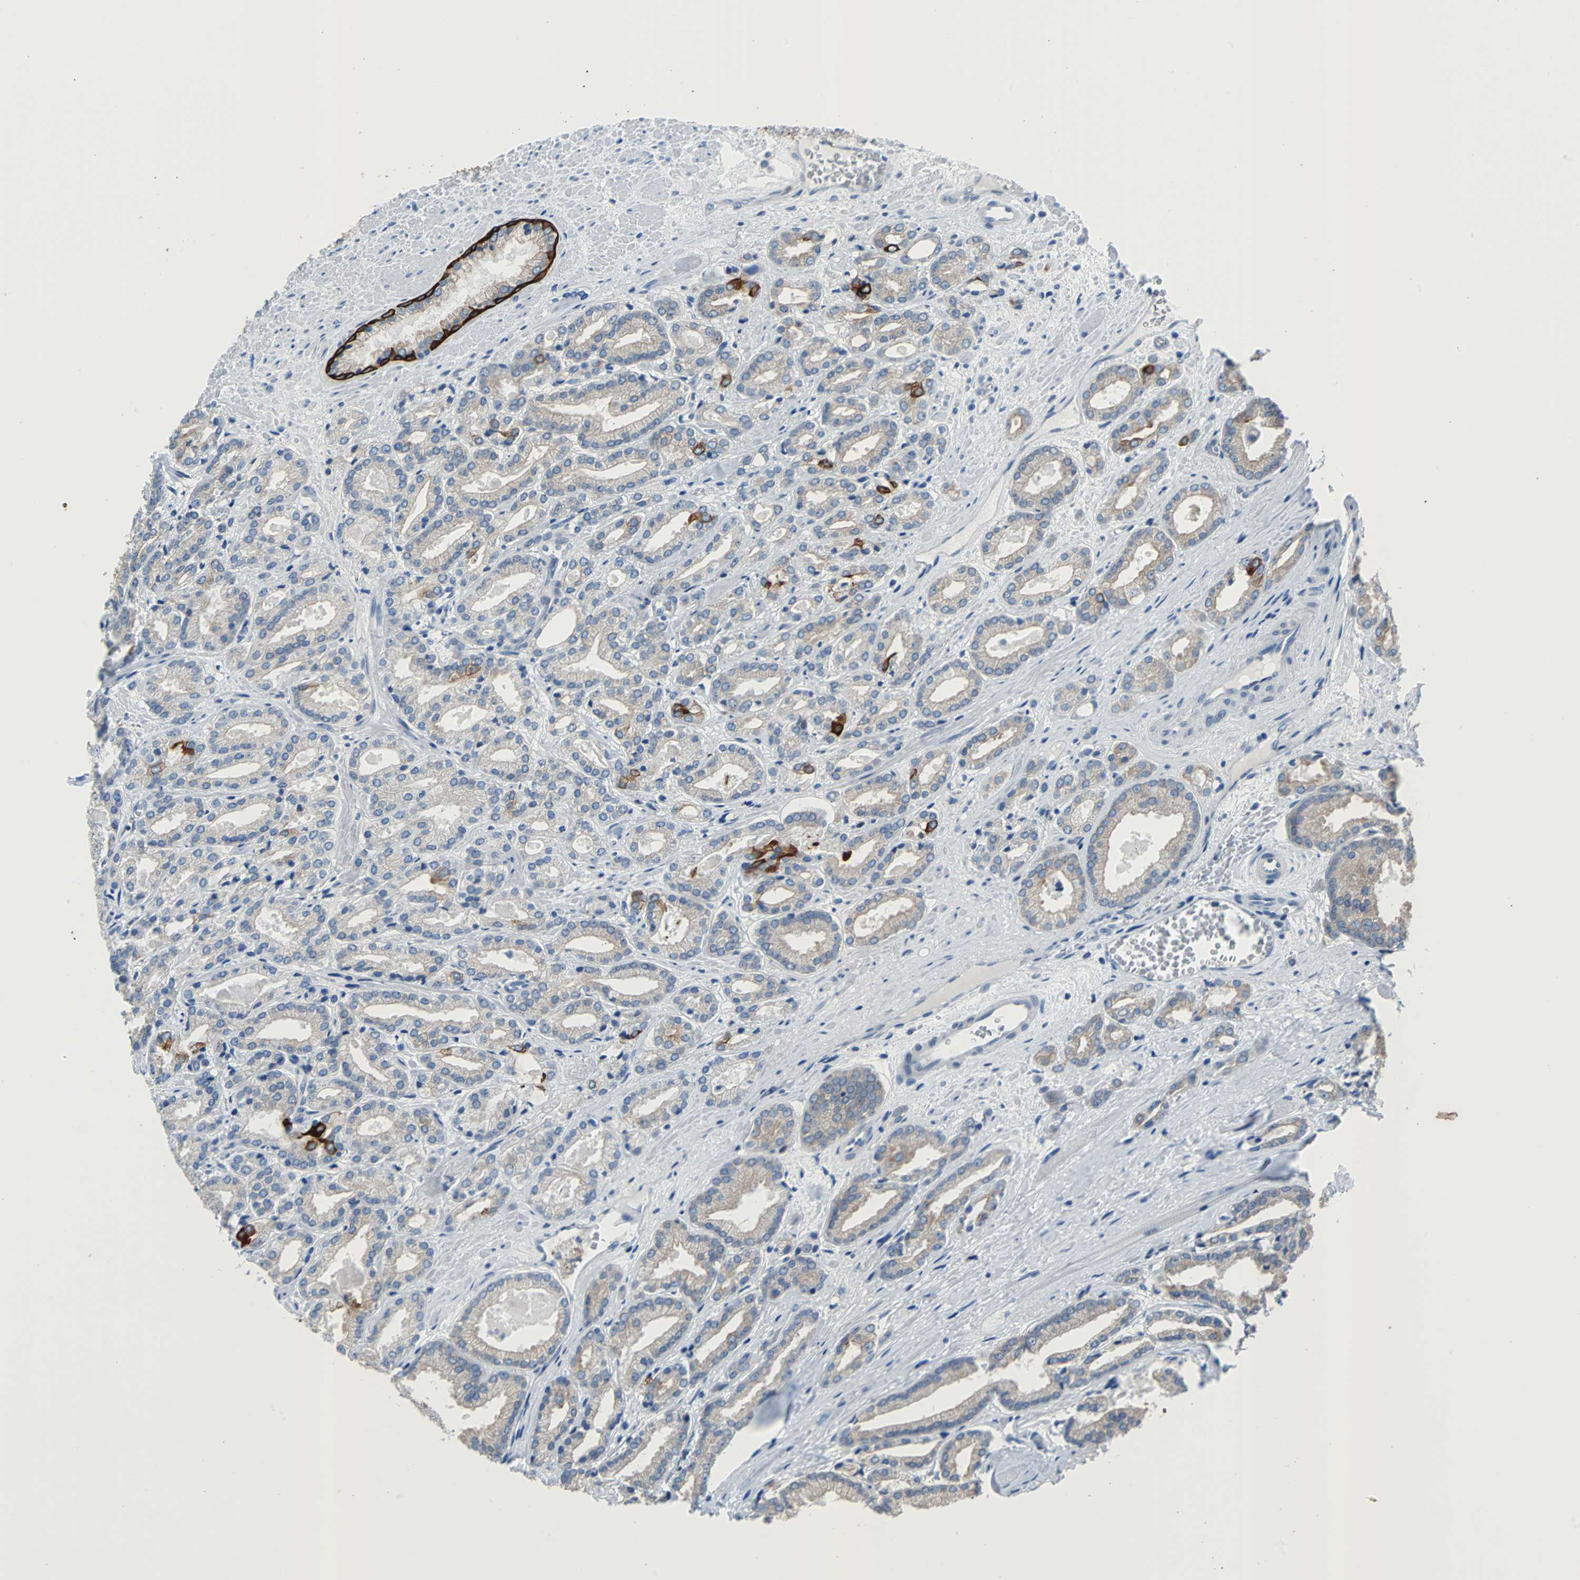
{"staining": {"intensity": "weak", "quantity": ">75%", "location": "cytoplasmic/membranous"}, "tissue": "prostate cancer", "cell_type": "Tumor cells", "image_type": "cancer", "snomed": [{"axis": "morphology", "description": "Adenocarcinoma, Low grade"}, {"axis": "topography", "description": "Prostate"}], "caption": "Prostate cancer stained for a protein shows weak cytoplasmic/membranous positivity in tumor cells.", "gene": "KRT7", "patient": {"sex": "male", "age": 59}}